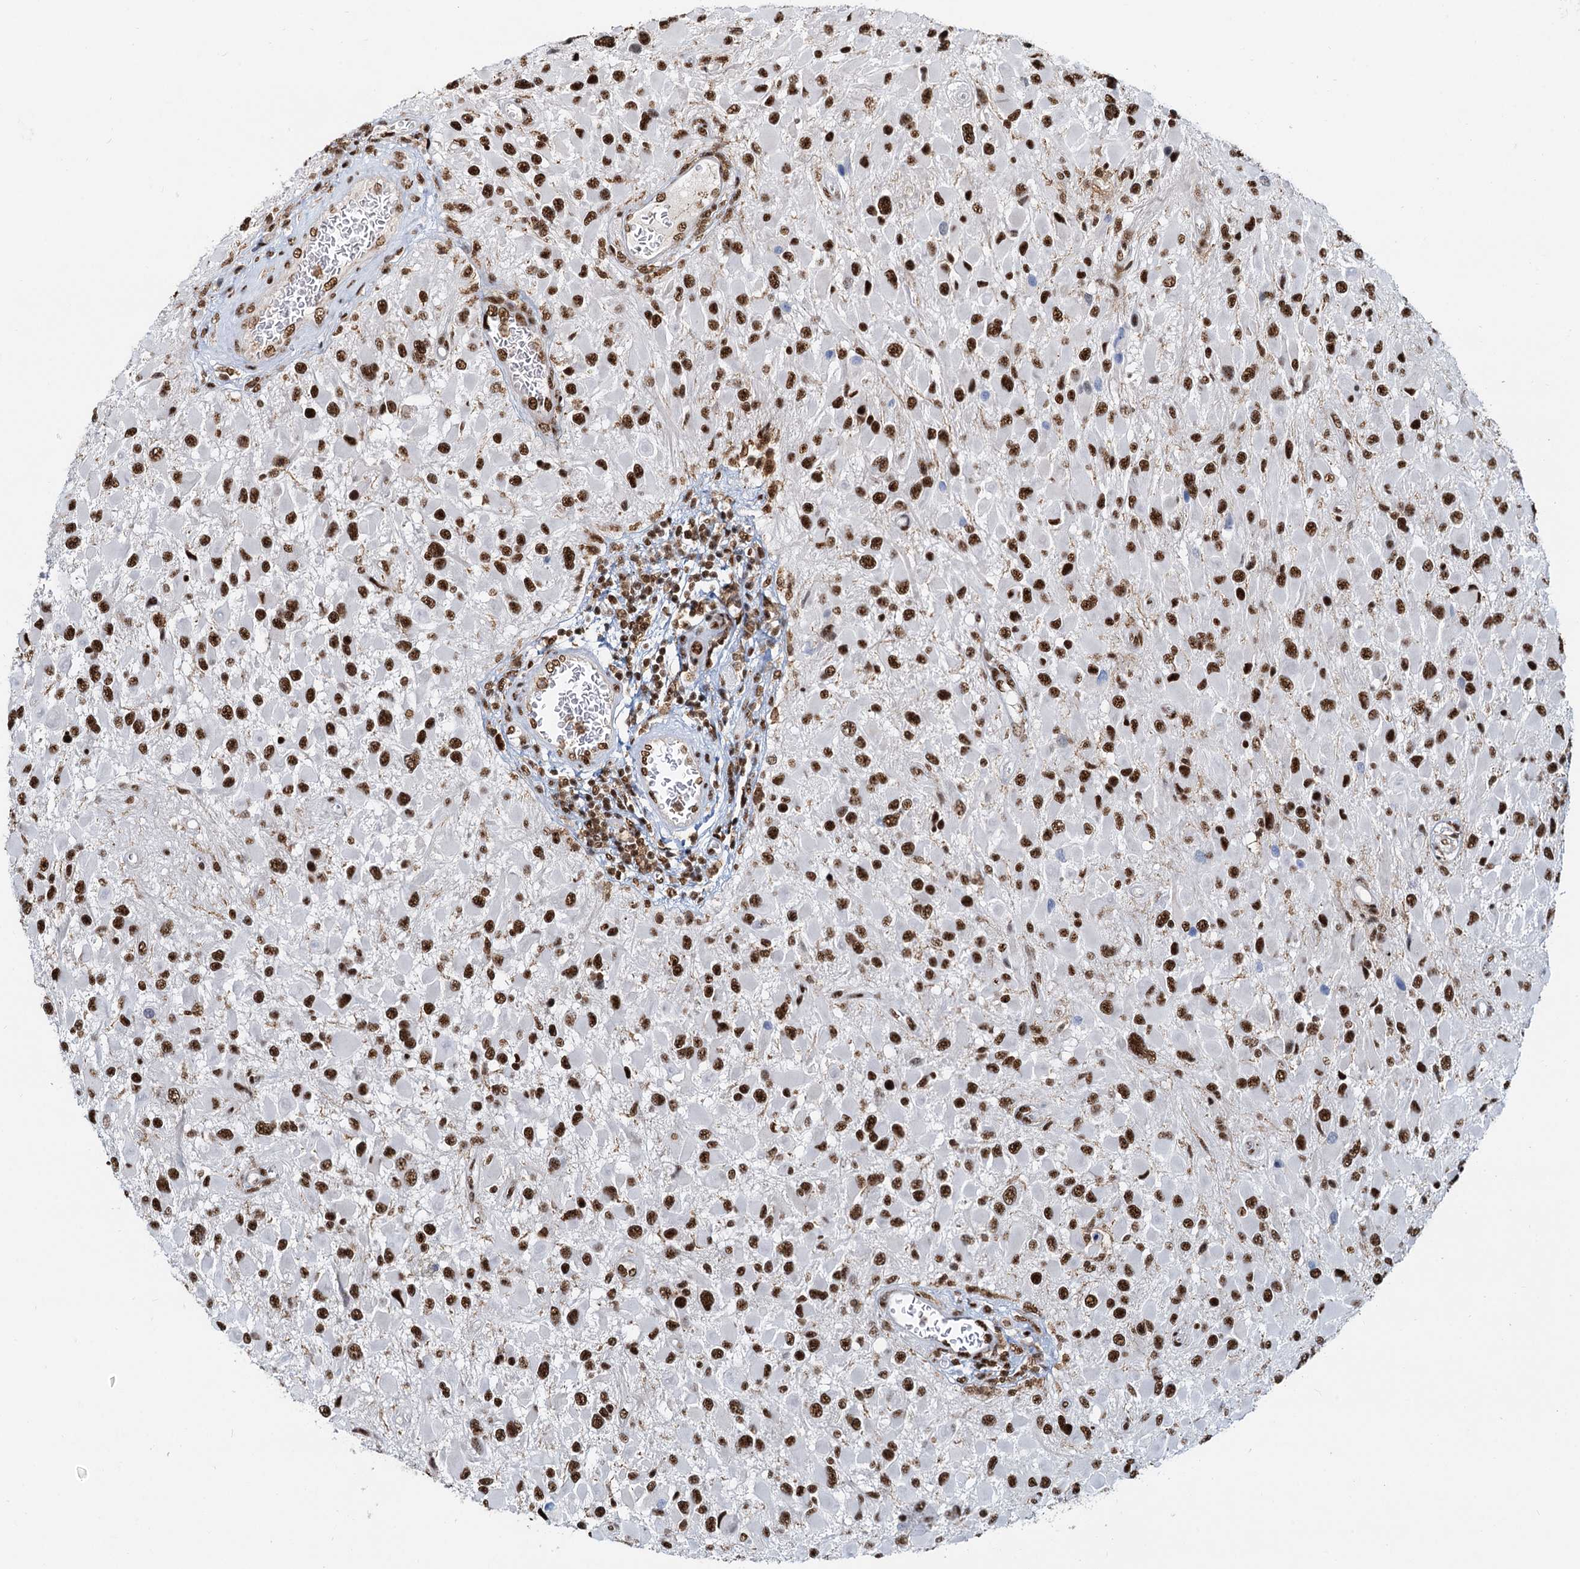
{"staining": {"intensity": "strong", "quantity": ">75%", "location": "nuclear"}, "tissue": "glioma", "cell_type": "Tumor cells", "image_type": "cancer", "snomed": [{"axis": "morphology", "description": "Glioma, malignant, High grade"}, {"axis": "topography", "description": "Brain"}], "caption": "This histopathology image demonstrates malignant high-grade glioma stained with IHC to label a protein in brown. The nuclear of tumor cells show strong positivity for the protein. Nuclei are counter-stained blue.", "gene": "RBM26", "patient": {"sex": "male", "age": 53}}